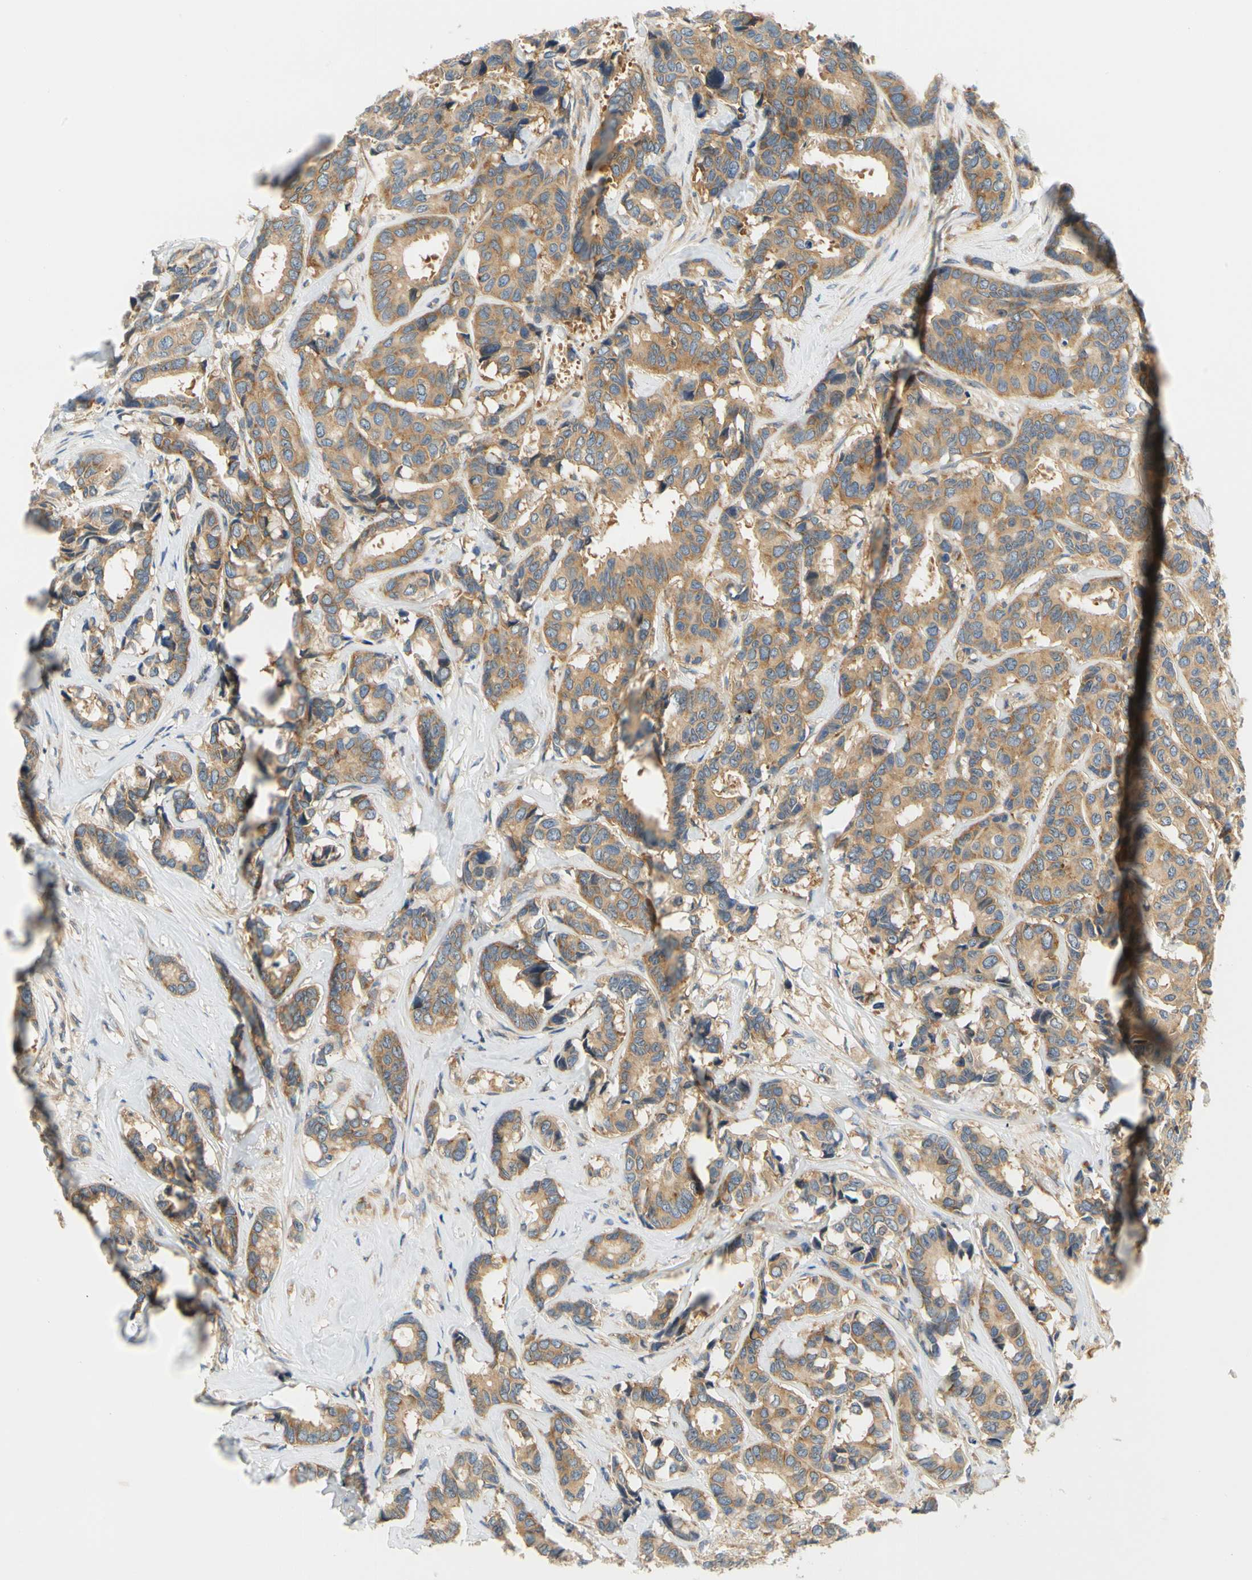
{"staining": {"intensity": "moderate", "quantity": ">75%", "location": "cytoplasmic/membranous"}, "tissue": "breast cancer", "cell_type": "Tumor cells", "image_type": "cancer", "snomed": [{"axis": "morphology", "description": "Duct carcinoma"}, {"axis": "topography", "description": "Breast"}], "caption": "The immunohistochemical stain highlights moderate cytoplasmic/membranous expression in tumor cells of breast cancer (infiltrating ductal carcinoma) tissue. (brown staining indicates protein expression, while blue staining denotes nuclei).", "gene": "LRRC47", "patient": {"sex": "female", "age": 87}}